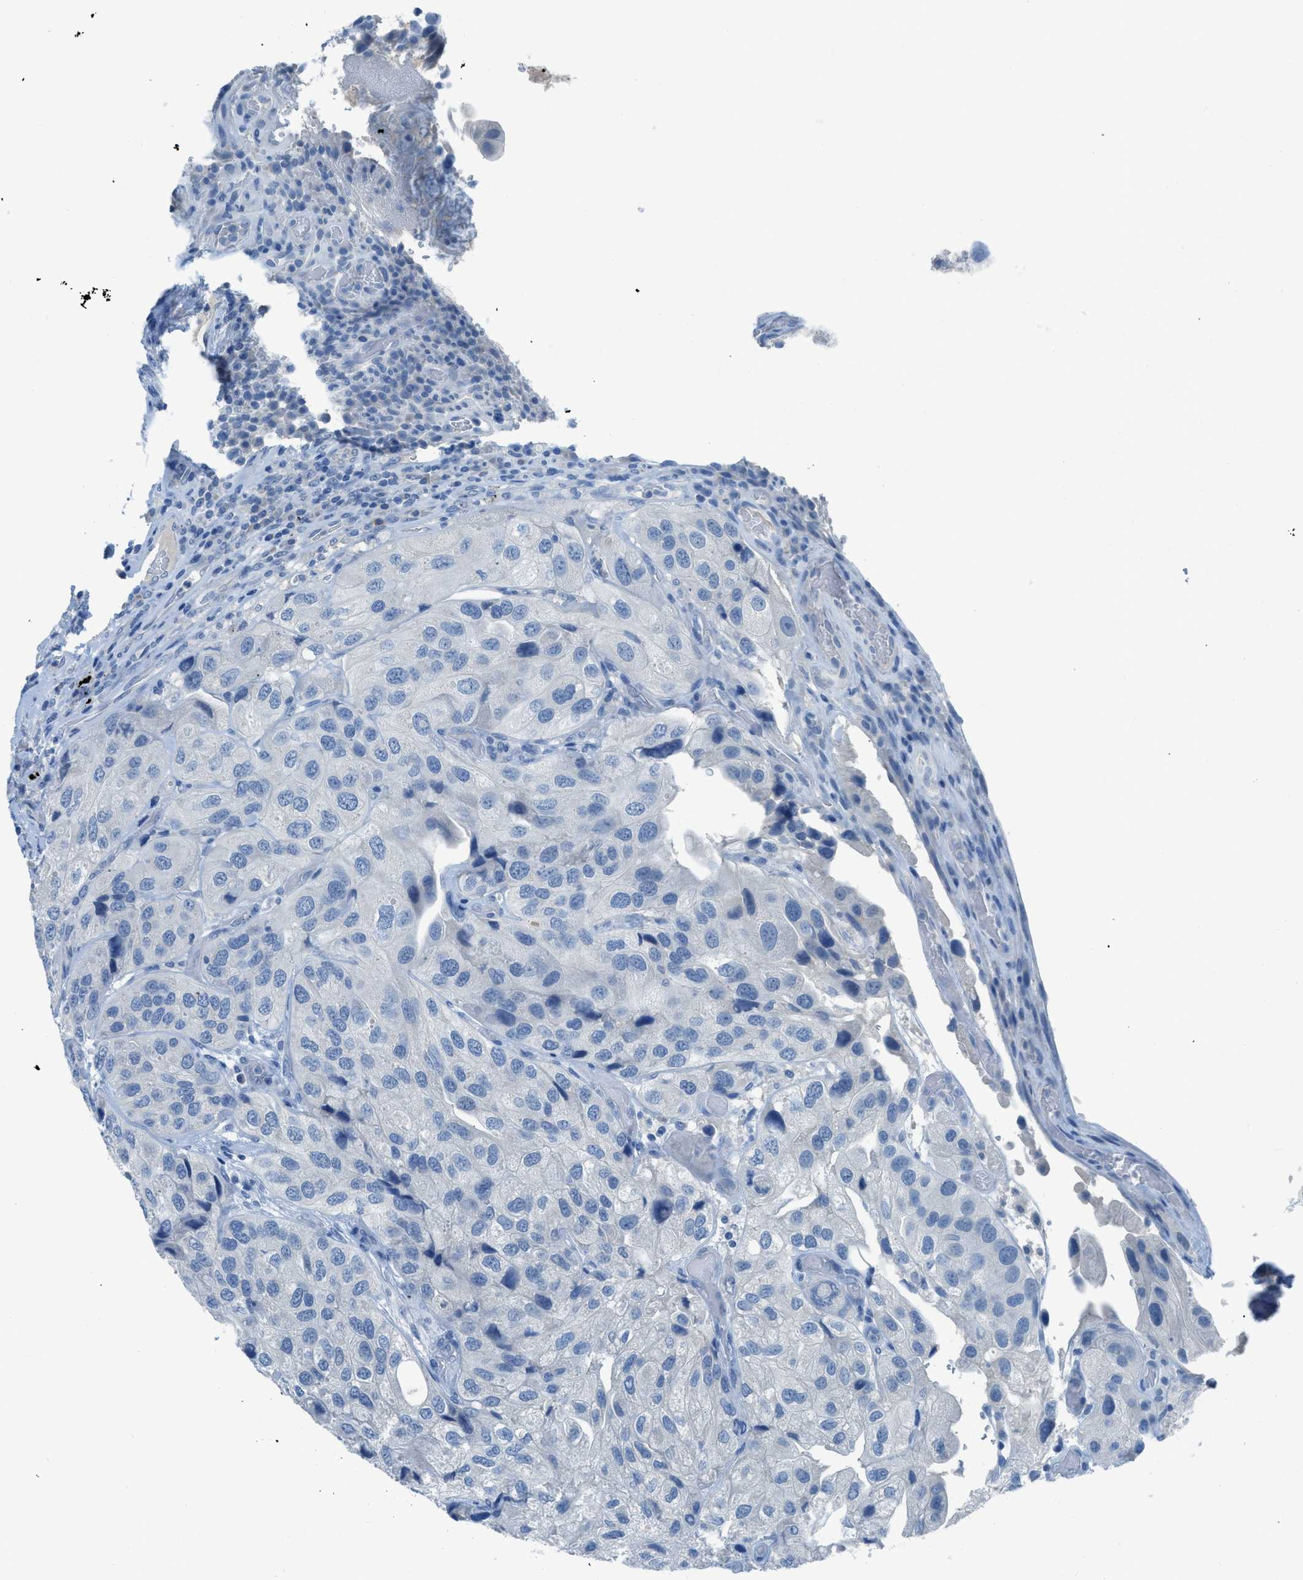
{"staining": {"intensity": "negative", "quantity": "none", "location": "none"}, "tissue": "urothelial cancer", "cell_type": "Tumor cells", "image_type": "cancer", "snomed": [{"axis": "morphology", "description": "Urothelial carcinoma, High grade"}, {"axis": "topography", "description": "Urinary bladder"}], "caption": "Protein analysis of urothelial cancer exhibits no significant positivity in tumor cells. (Stains: DAB immunohistochemistry with hematoxylin counter stain, Microscopy: brightfield microscopy at high magnification).", "gene": "ACAN", "patient": {"sex": "female", "age": 64}}